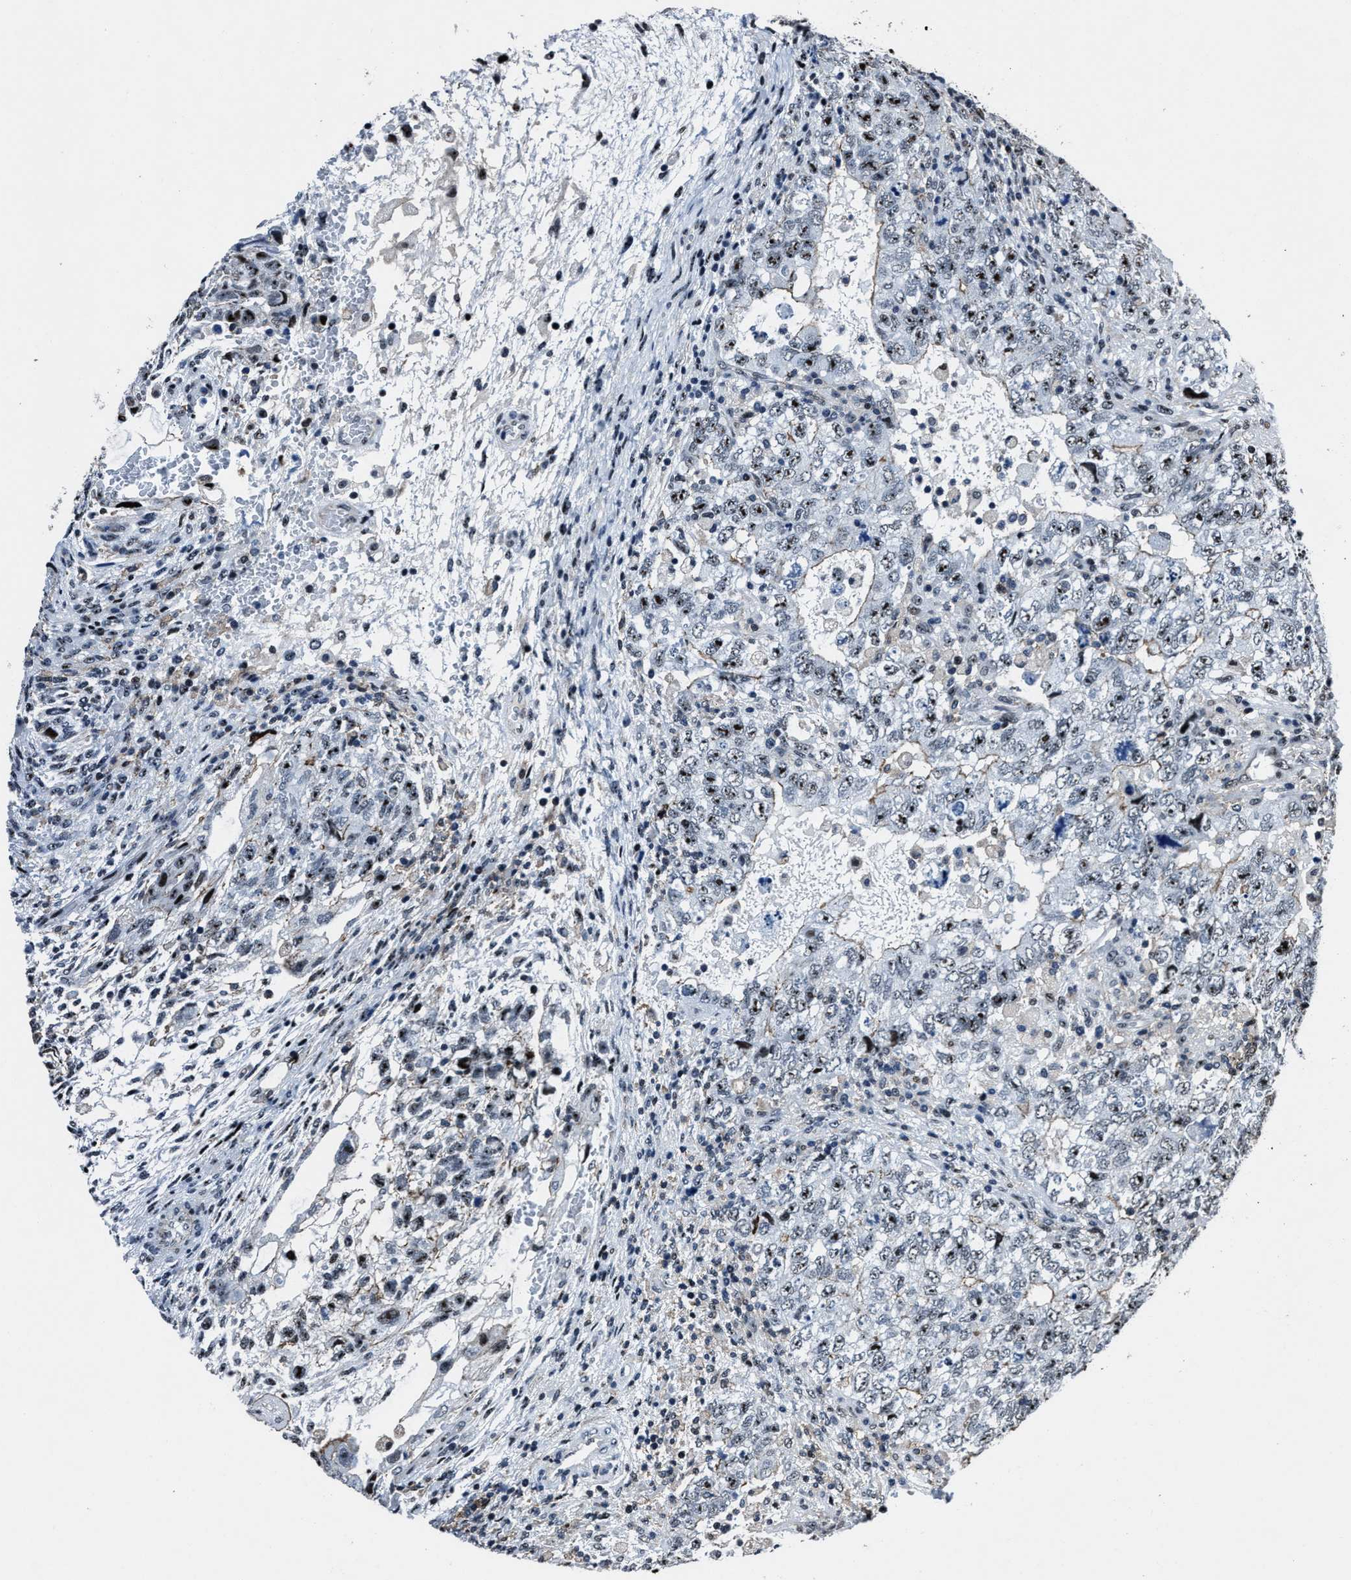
{"staining": {"intensity": "moderate", "quantity": "25%-75%", "location": "nuclear"}, "tissue": "testis cancer", "cell_type": "Tumor cells", "image_type": "cancer", "snomed": [{"axis": "morphology", "description": "Carcinoma, Embryonal, NOS"}, {"axis": "topography", "description": "Testis"}], "caption": "Immunohistochemical staining of testis cancer (embryonal carcinoma) demonstrates moderate nuclear protein positivity in about 25%-75% of tumor cells.", "gene": "PPIE", "patient": {"sex": "male", "age": 36}}